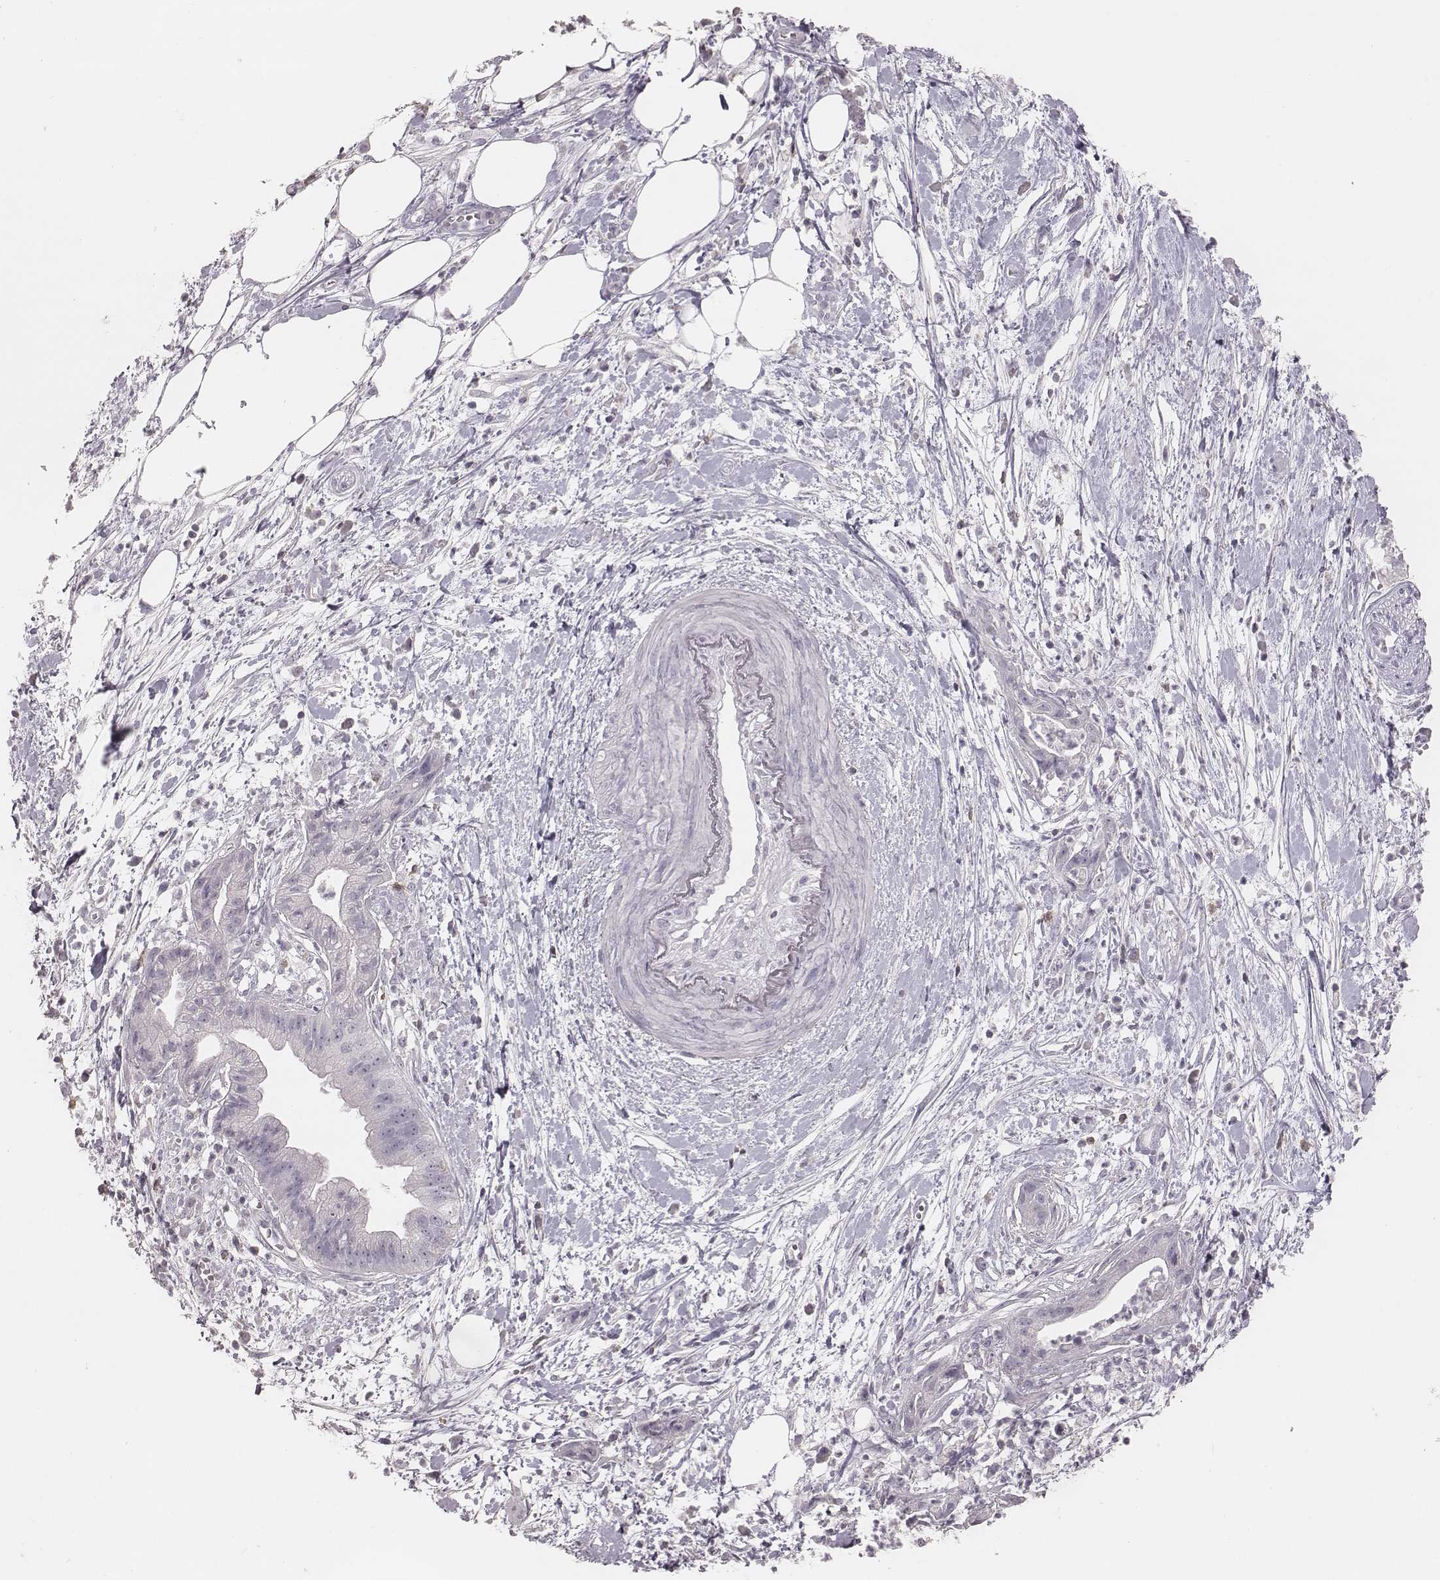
{"staining": {"intensity": "negative", "quantity": "none", "location": "none"}, "tissue": "pancreatic cancer", "cell_type": "Tumor cells", "image_type": "cancer", "snomed": [{"axis": "morphology", "description": "Normal tissue, NOS"}, {"axis": "morphology", "description": "Adenocarcinoma, NOS"}, {"axis": "topography", "description": "Lymph node"}, {"axis": "topography", "description": "Pancreas"}], "caption": "This histopathology image is of adenocarcinoma (pancreatic) stained with immunohistochemistry (IHC) to label a protein in brown with the nuclei are counter-stained blue. There is no positivity in tumor cells.", "gene": "PDCD1", "patient": {"sex": "female", "age": 58}}